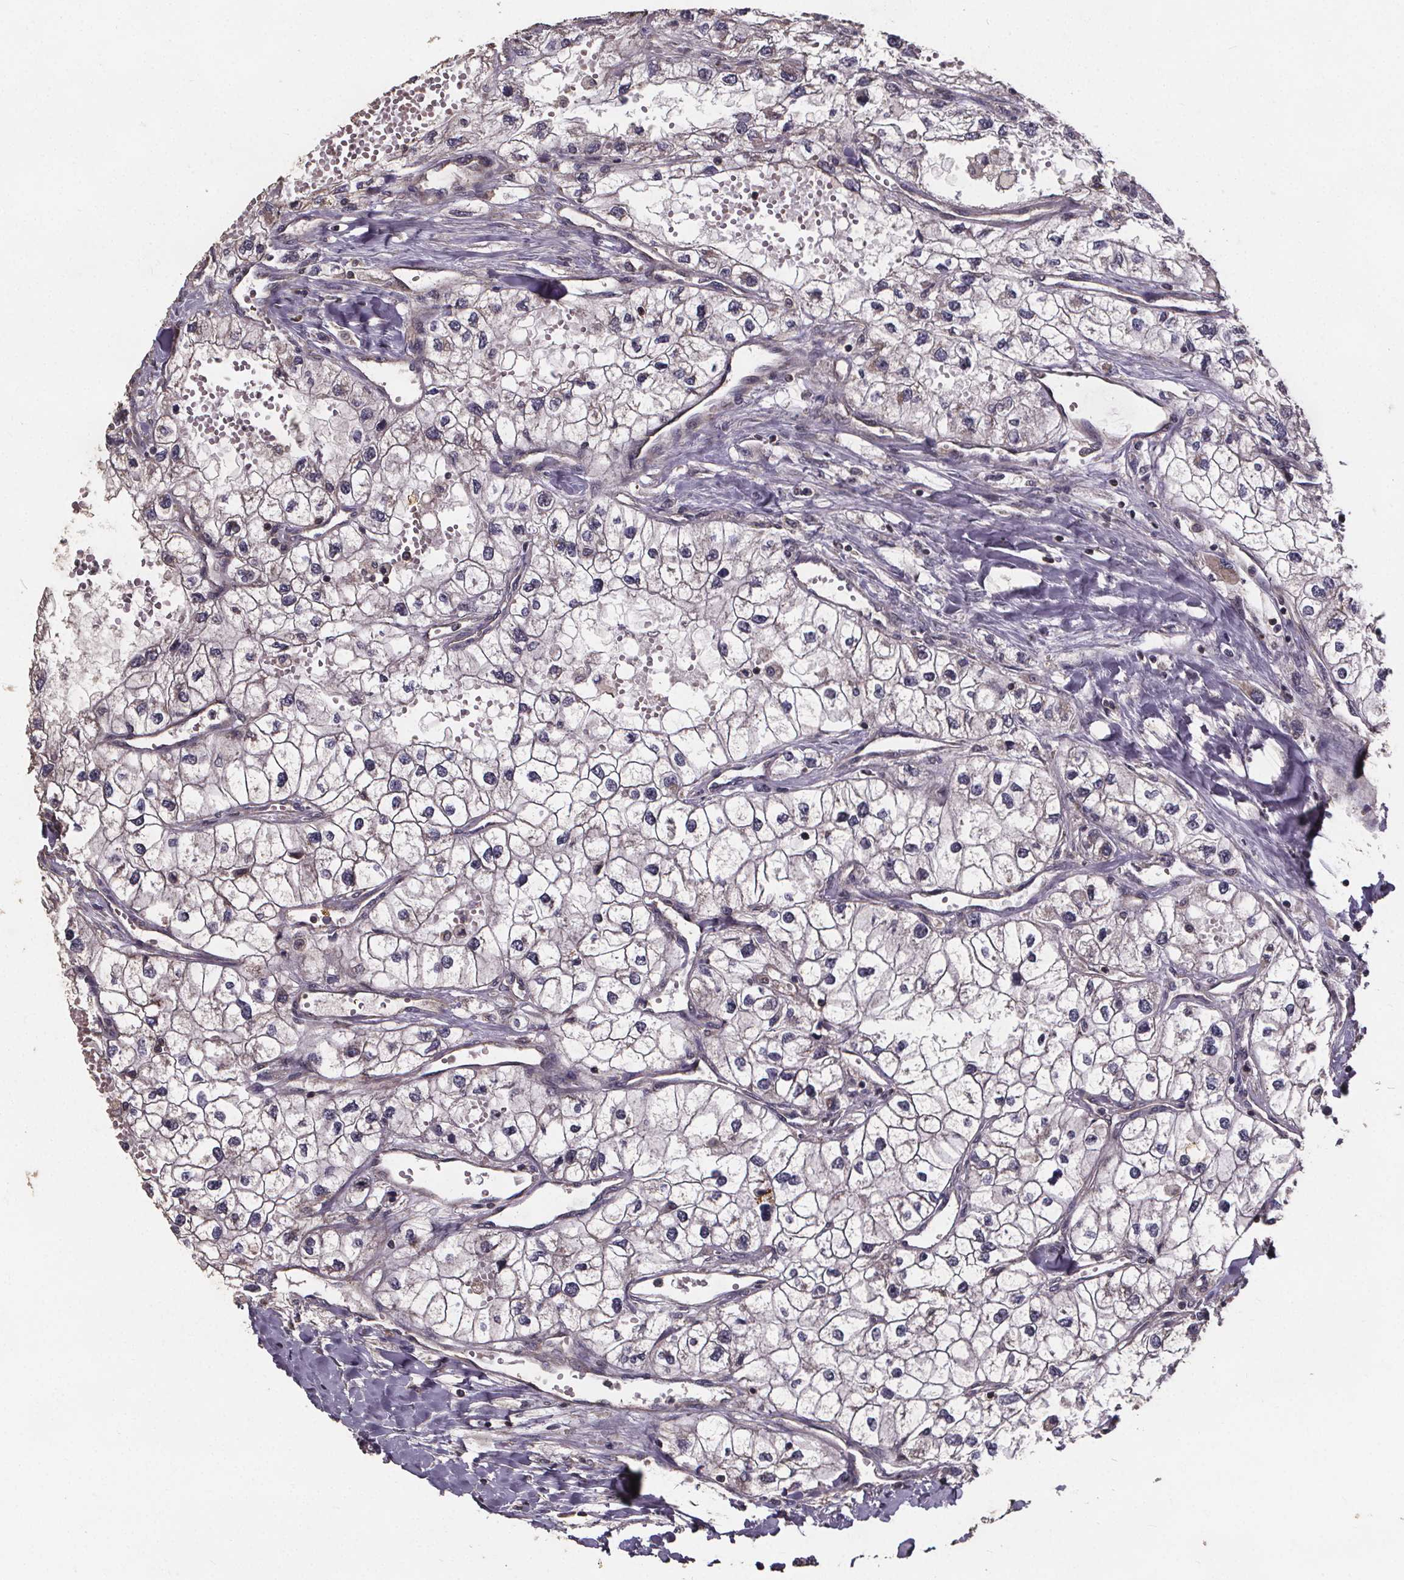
{"staining": {"intensity": "negative", "quantity": "none", "location": "none"}, "tissue": "renal cancer", "cell_type": "Tumor cells", "image_type": "cancer", "snomed": [{"axis": "morphology", "description": "Adenocarcinoma, NOS"}, {"axis": "topography", "description": "Kidney"}], "caption": "IHC photomicrograph of renal cancer (adenocarcinoma) stained for a protein (brown), which shows no expression in tumor cells.", "gene": "YME1L1", "patient": {"sex": "male", "age": 59}}